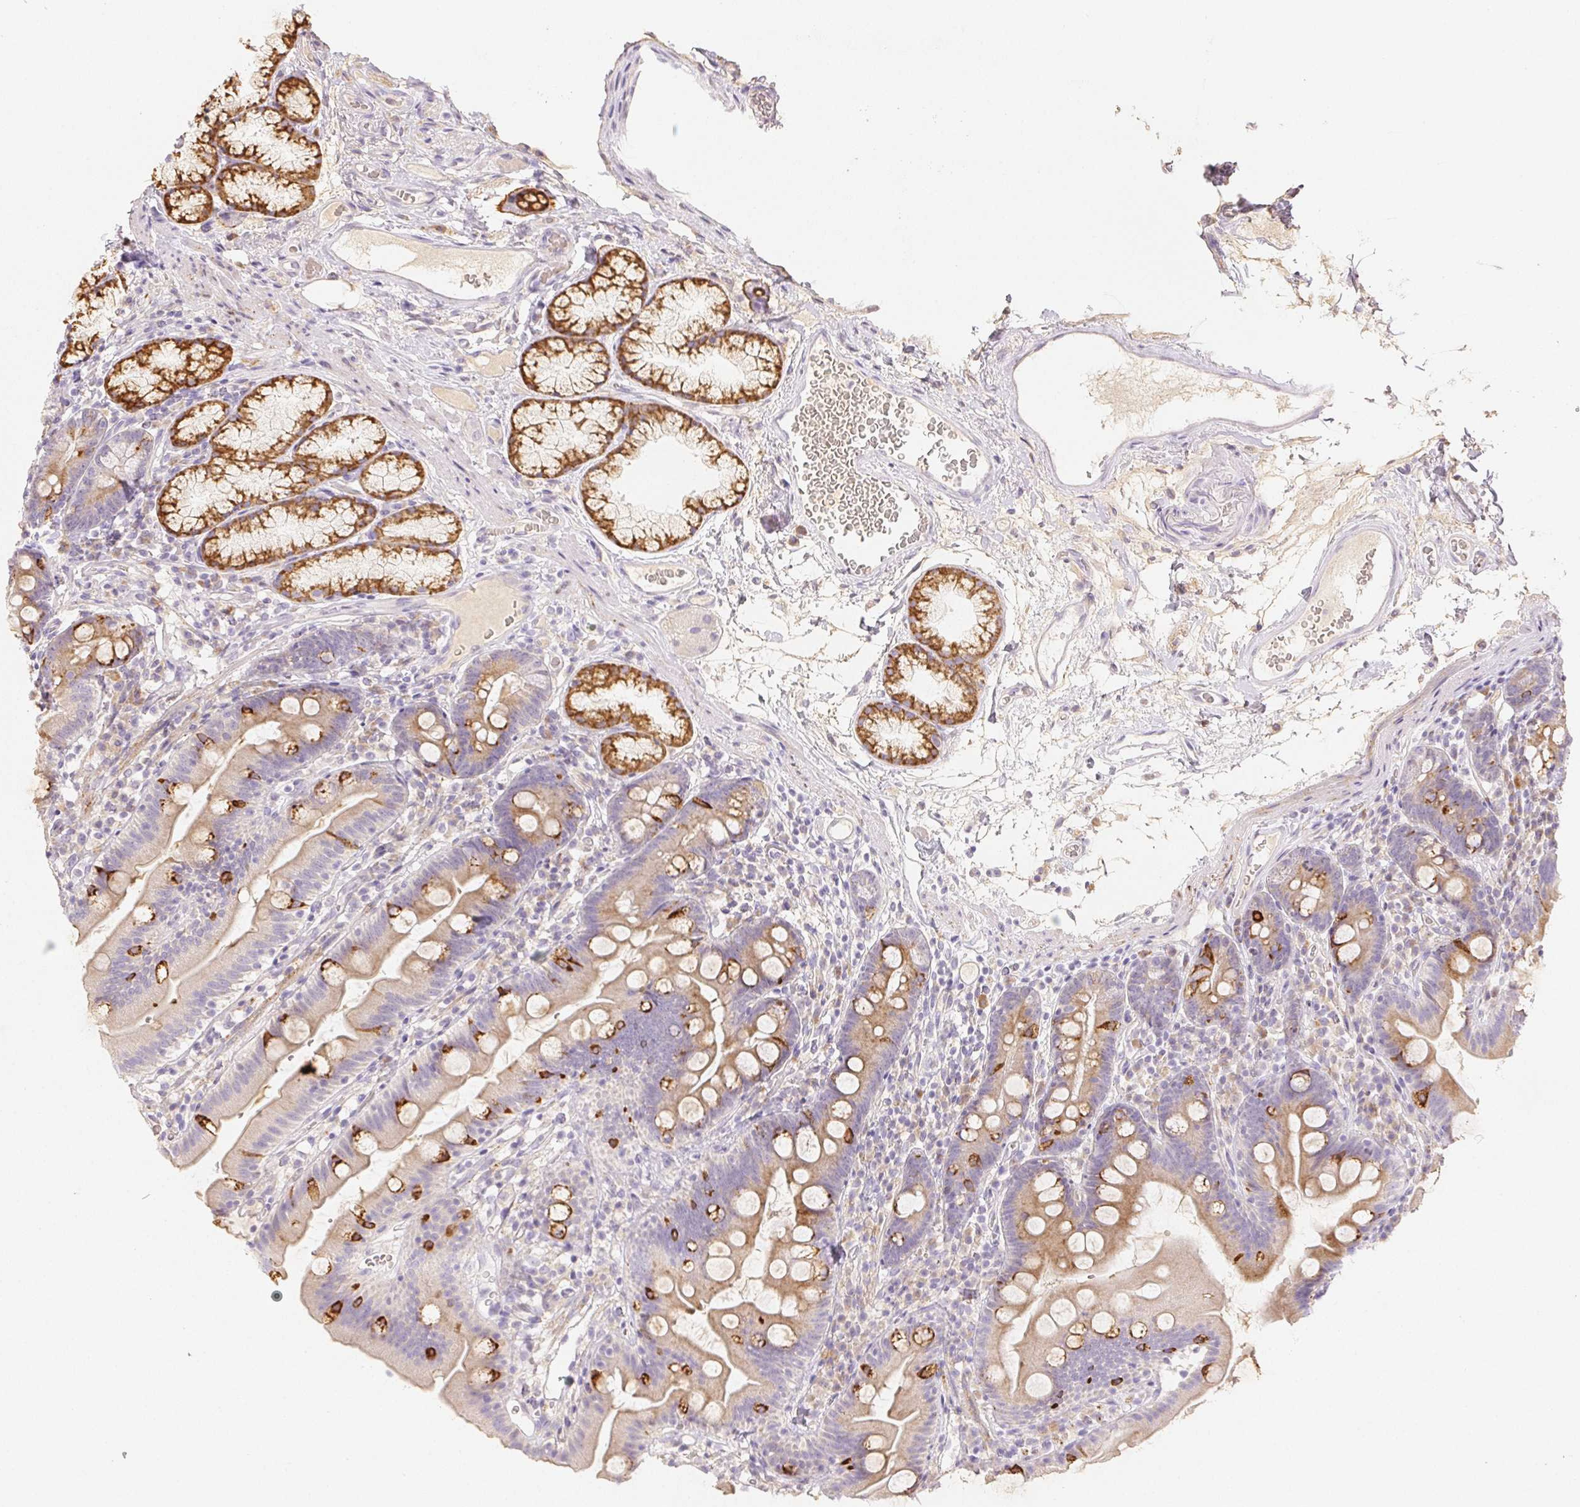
{"staining": {"intensity": "strong", "quantity": "<25%", "location": "cytoplasmic/membranous"}, "tissue": "duodenum", "cell_type": "Glandular cells", "image_type": "normal", "snomed": [{"axis": "morphology", "description": "Normal tissue, NOS"}, {"axis": "topography", "description": "Duodenum"}], "caption": "Protein expression by immunohistochemistry reveals strong cytoplasmic/membranous positivity in about <25% of glandular cells in benign duodenum.", "gene": "ACVR1B", "patient": {"sex": "female", "age": 67}}